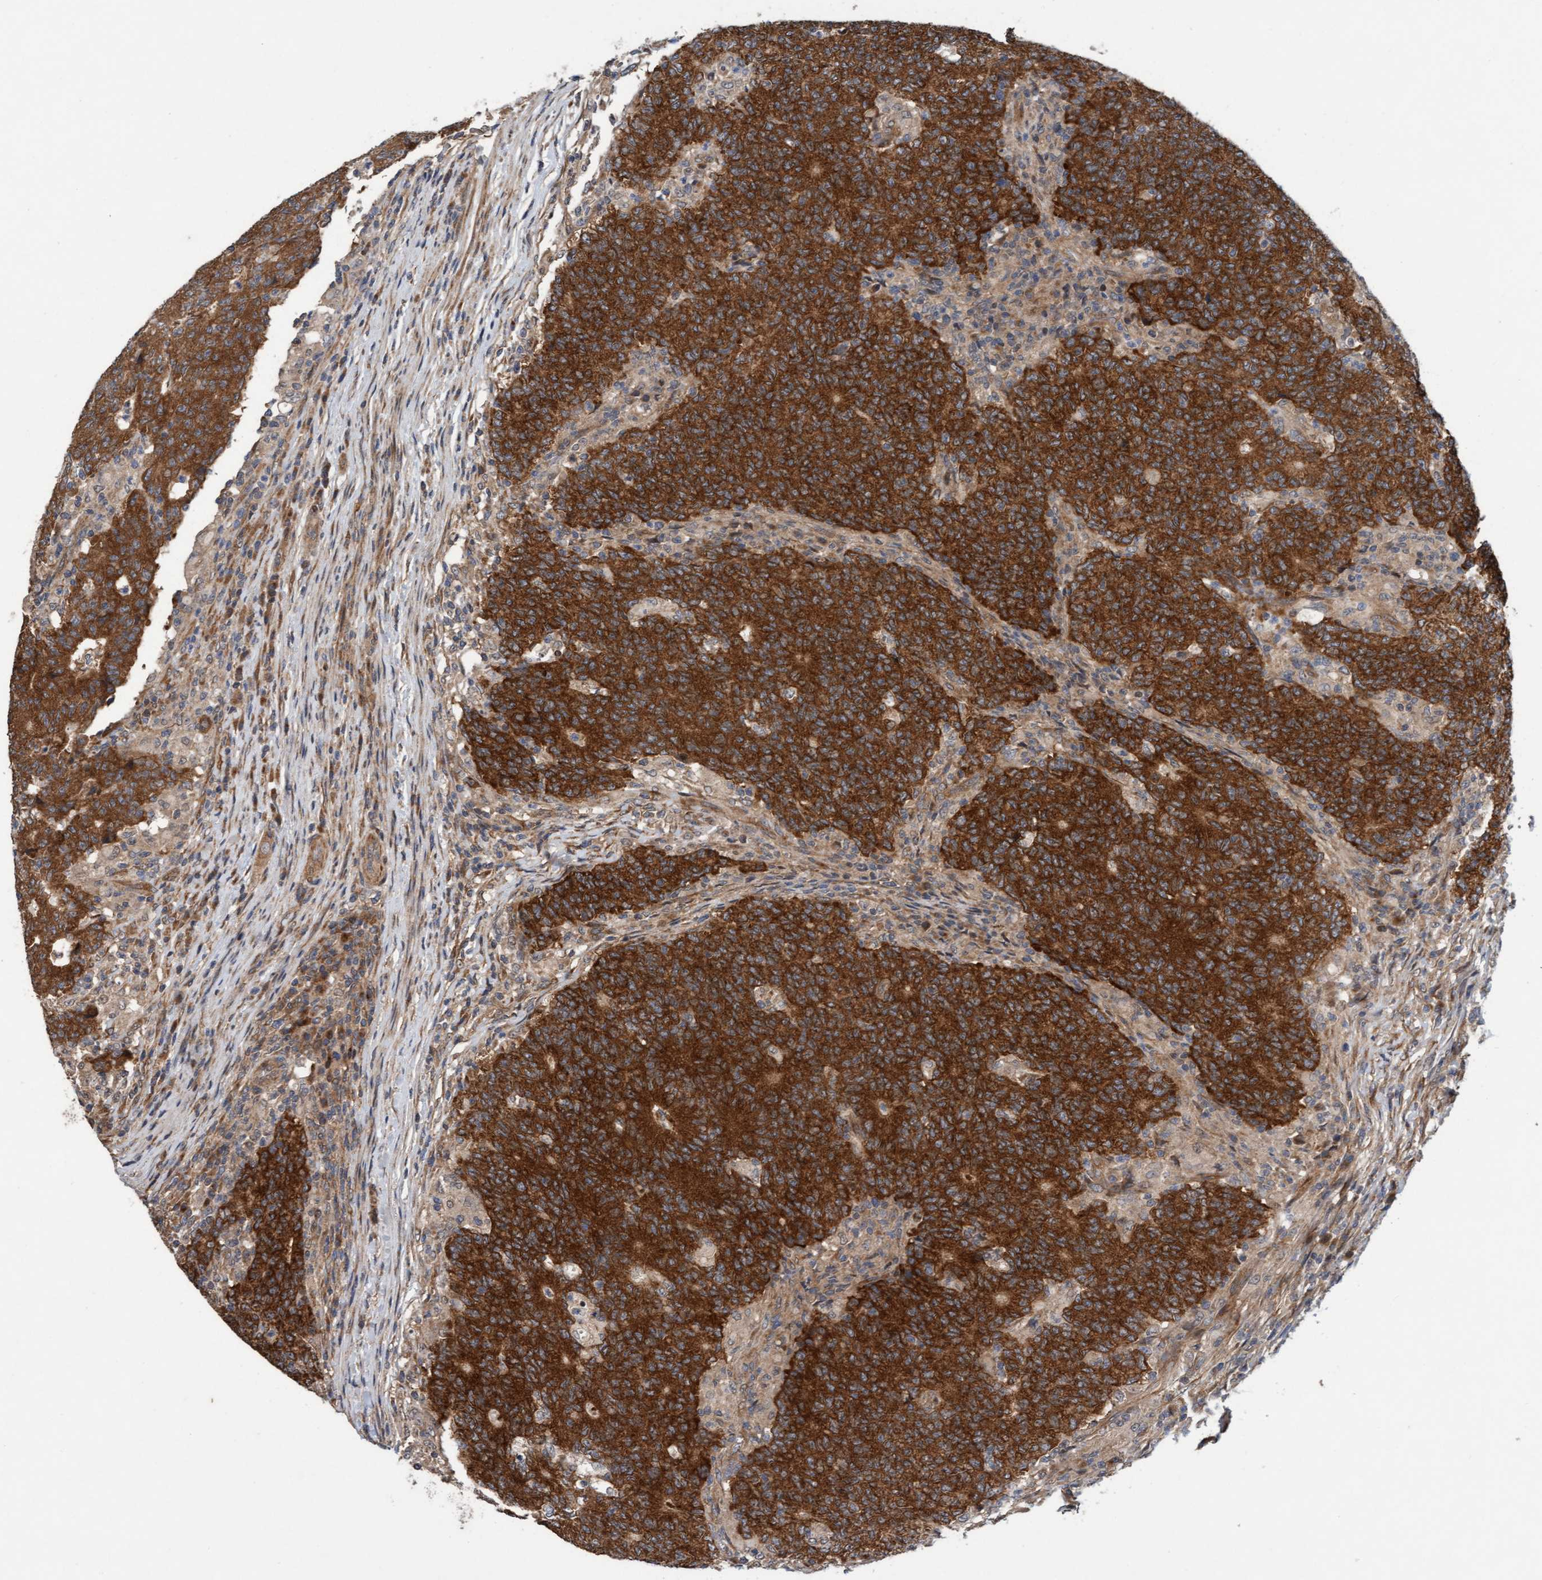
{"staining": {"intensity": "strong", "quantity": ">75%", "location": "cytoplasmic/membranous"}, "tissue": "colorectal cancer", "cell_type": "Tumor cells", "image_type": "cancer", "snomed": [{"axis": "morphology", "description": "Normal tissue, NOS"}, {"axis": "morphology", "description": "Adenocarcinoma, NOS"}, {"axis": "topography", "description": "Colon"}], "caption": "An immunohistochemistry micrograph of tumor tissue is shown. Protein staining in brown shows strong cytoplasmic/membranous positivity in colorectal adenocarcinoma within tumor cells.", "gene": "MLXIP", "patient": {"sex": "female", "age": 75}}